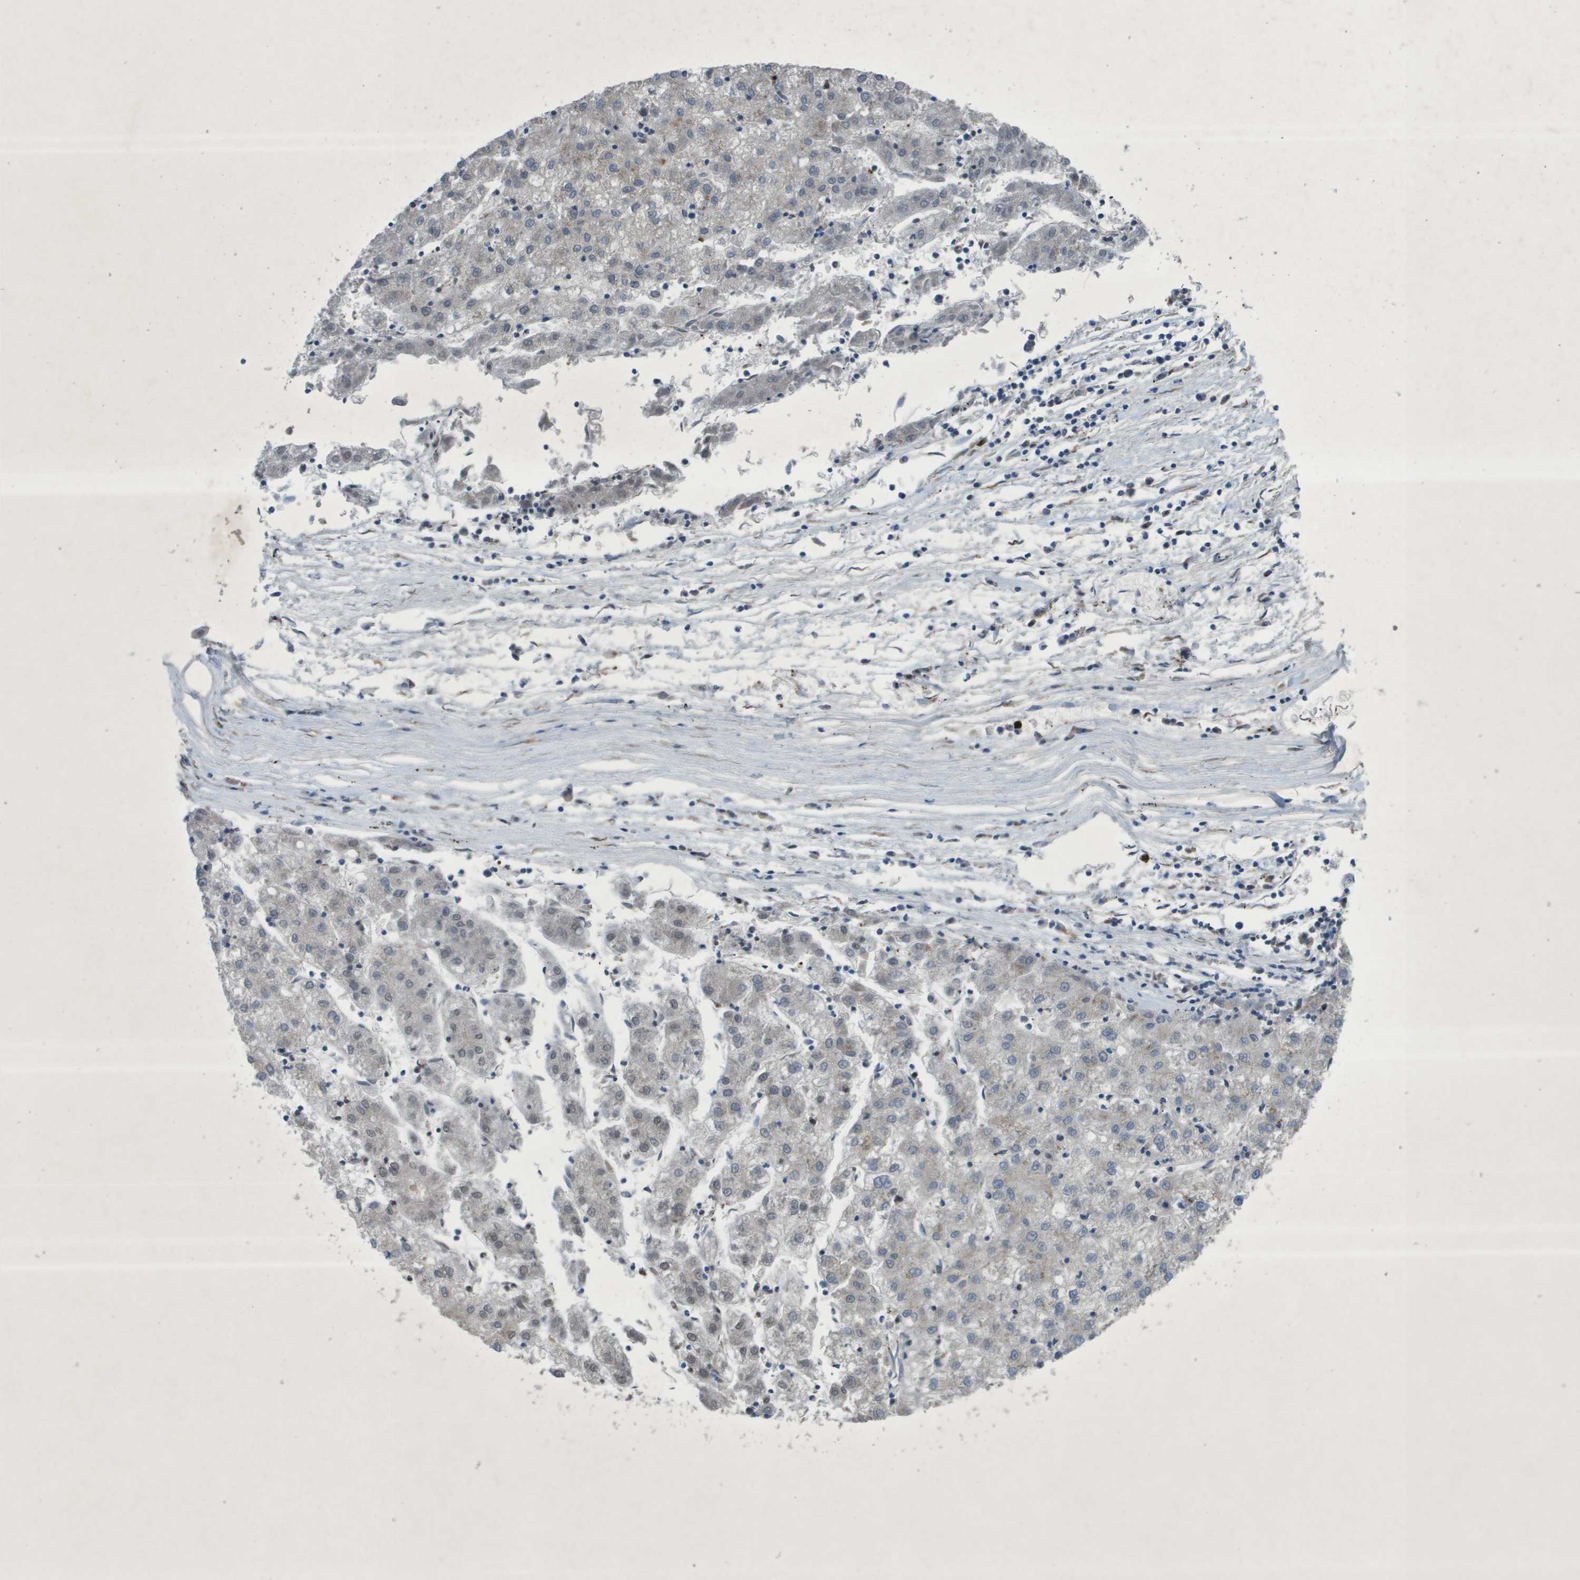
{"staining": {"intensity": "negative", "quantity": "none", "location": "none"}, "tissue": "liver cancer", "cell_type": "Tumor cells", "image_type": "cancer", "snomed": [{"axis": "morphology", "description": "Carcinoma, Hepatocellular, NOS"}, {"axis": "topography", "description": "Liver"}], "caption": "Immunohistochemistry (IHC) photomicrograph of neoplastic tissue: liver cancer stained with DAB shows no significant protein expression in tumor cells. (IHC, brightfield microscopy, high magnification).", "gene": "QSOX2", "patient": {"sex": "male", "age": 72}}